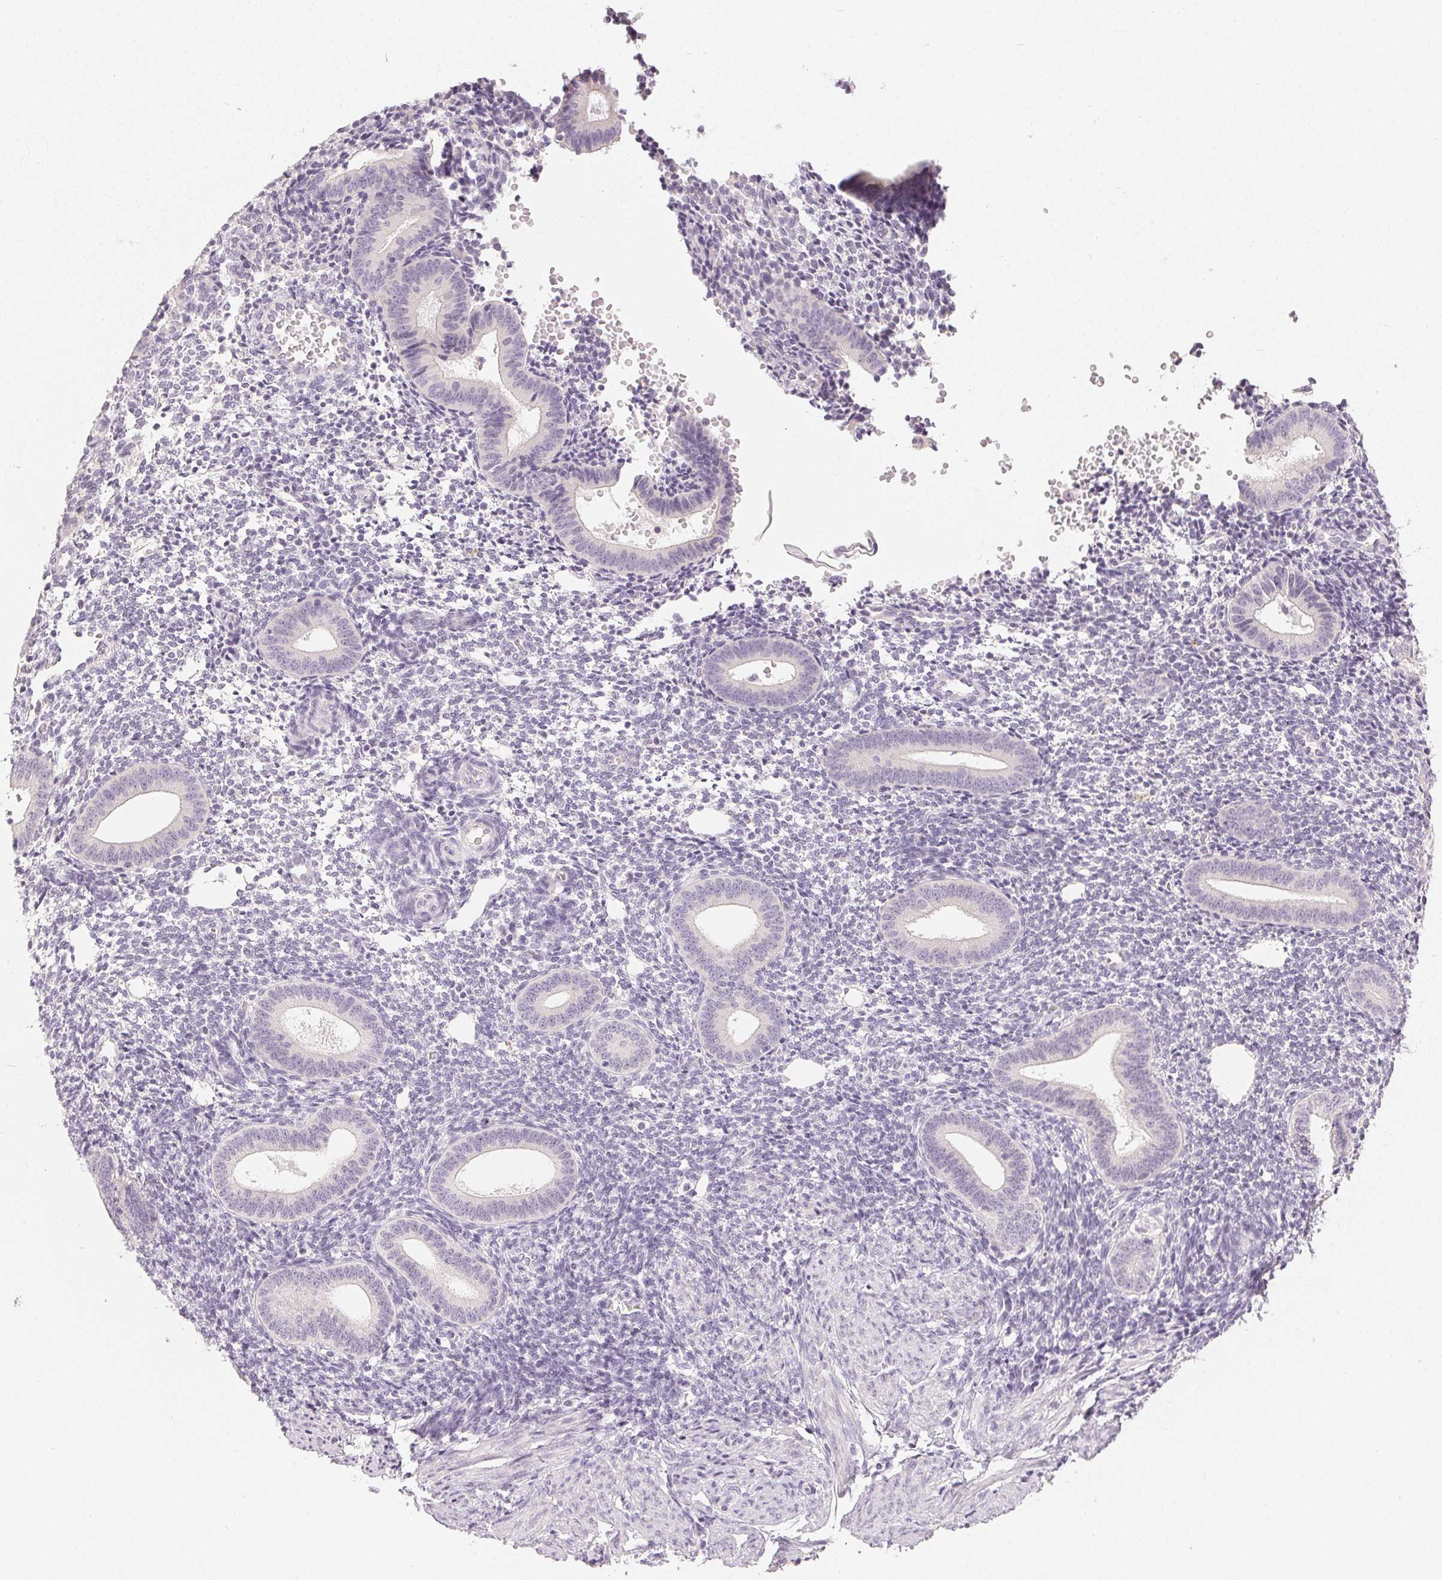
{"staining": {"intensity": "negative", "quantity": "none", "location": "none"}, "tissue": "endometrium", "cell_type": "Cells in endometrial stroma", "image_type": "normal", "snomed": [{"axis": "morphology", "description": "Normal tissue, NOS"}, {"axis": "topography", "description": "Endometrium"}], "caption": "Immunohistochemistry (IHC) of benign human endometrium demonstrates no staining in cells in endometrial stroma. The staining is performed using DAB (3,3'-diaminobenzidine) brown chromogen with nuclei counter-stained in using hematoxylin.", "gene": "LVRN", "patient": {"sex": "female", "age": 40}}